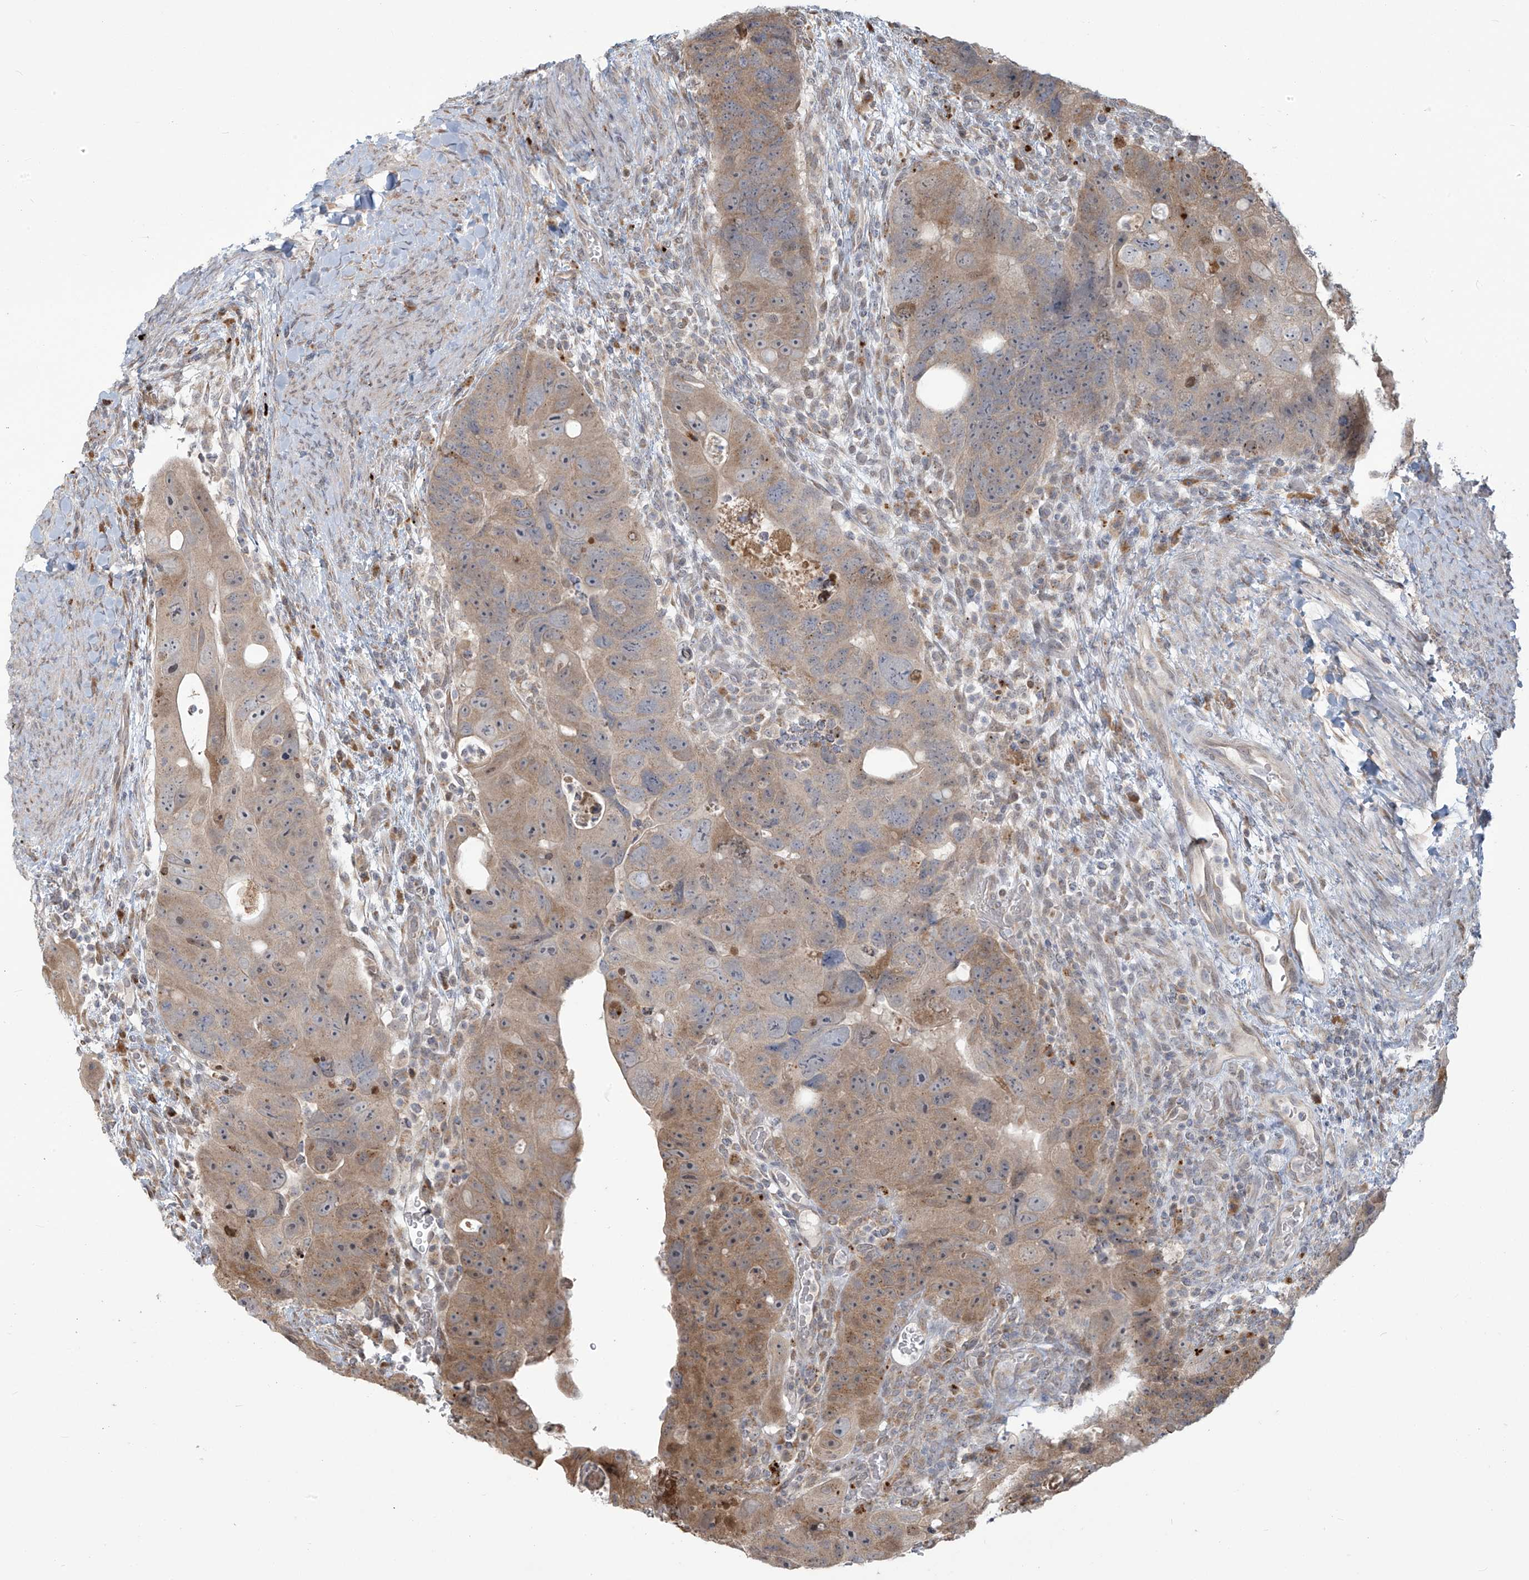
{"staining": {"intensity": "moderate", "quantity": "25%-75%", "location": "cytoplasmic/membranous"}, "tissue": "colorectal cancer", "cell_type": "Tumor cells", "image_type": "cancer", "snomed": [{"axis": "morphology", "description": "Adenocarcinoma, NOS"}, {"axis": "topography", "description": "Rectum"}], "caption": "Moderate cytoplasmic/membranous protein staining is present in about 25%-75% of tumor cells in adenocarcinoma (colorectal). Nuclei are stained in blue.", "gene": "PLEKHM3", "patient": {"sex": "male", "age": 59}}